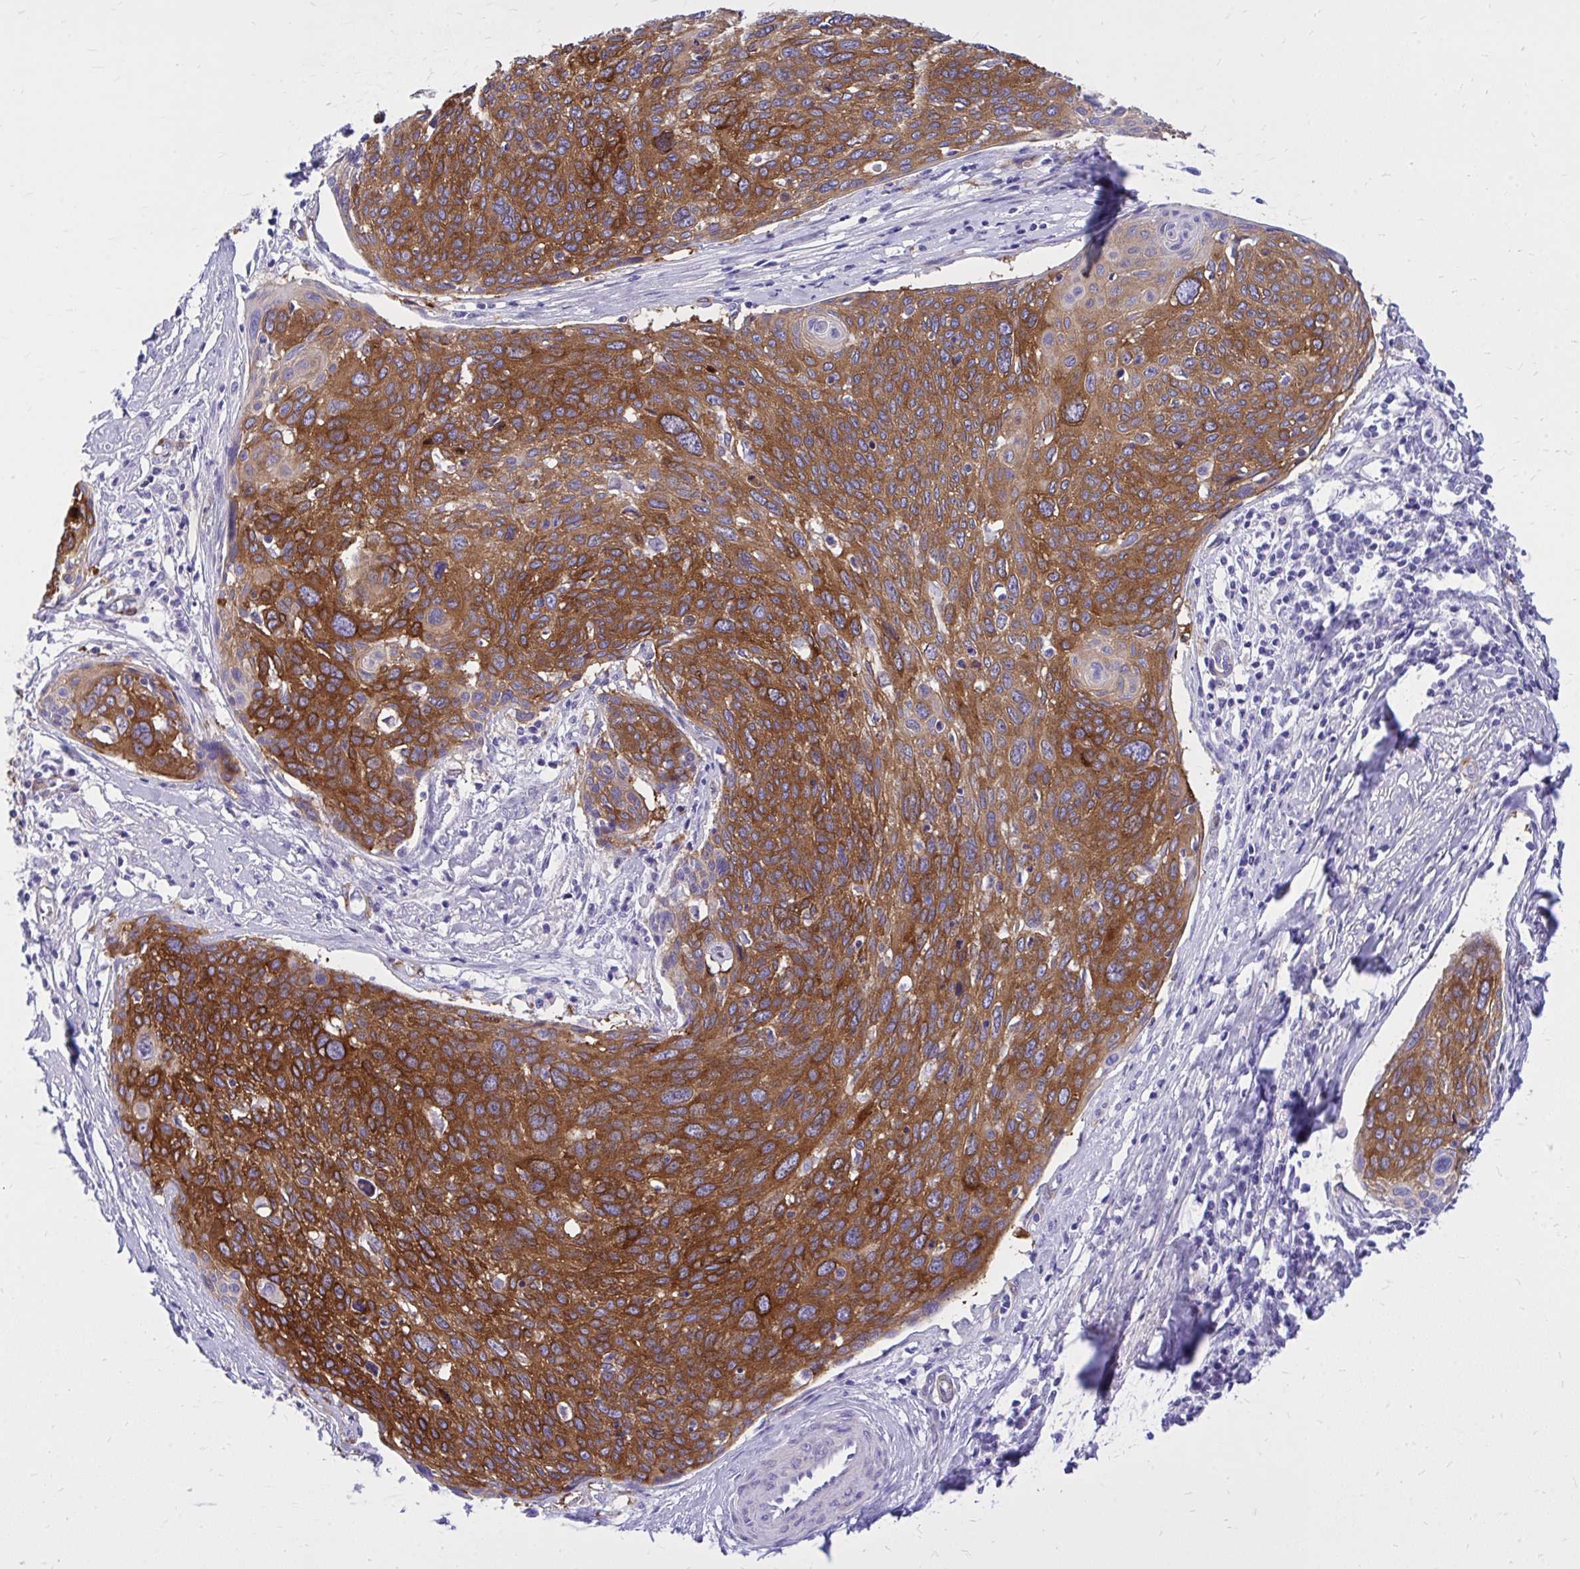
{"staining": {"intensity": "strong", "quantity": ">75%", "location": "cytoplasmic/membranous"}, "tissue": "cervical cancer", "cell_type": "Tumor cells", "image_type": "cancer", "snomed": [{"axis": "morphology", "description": "Squamous cell carcinoma, NOS"}, {"axis": "topography", "description": "Cervix"}], "caption": "An immunohistochemistry image of tumor tissue is shown. Protein staining in brown highlights strong cytoplasmic/membranous positivity in cervical cancer within tumor cells.", "gene": "EPB41L1", "patient": {"sex": "female", "age": 49}}